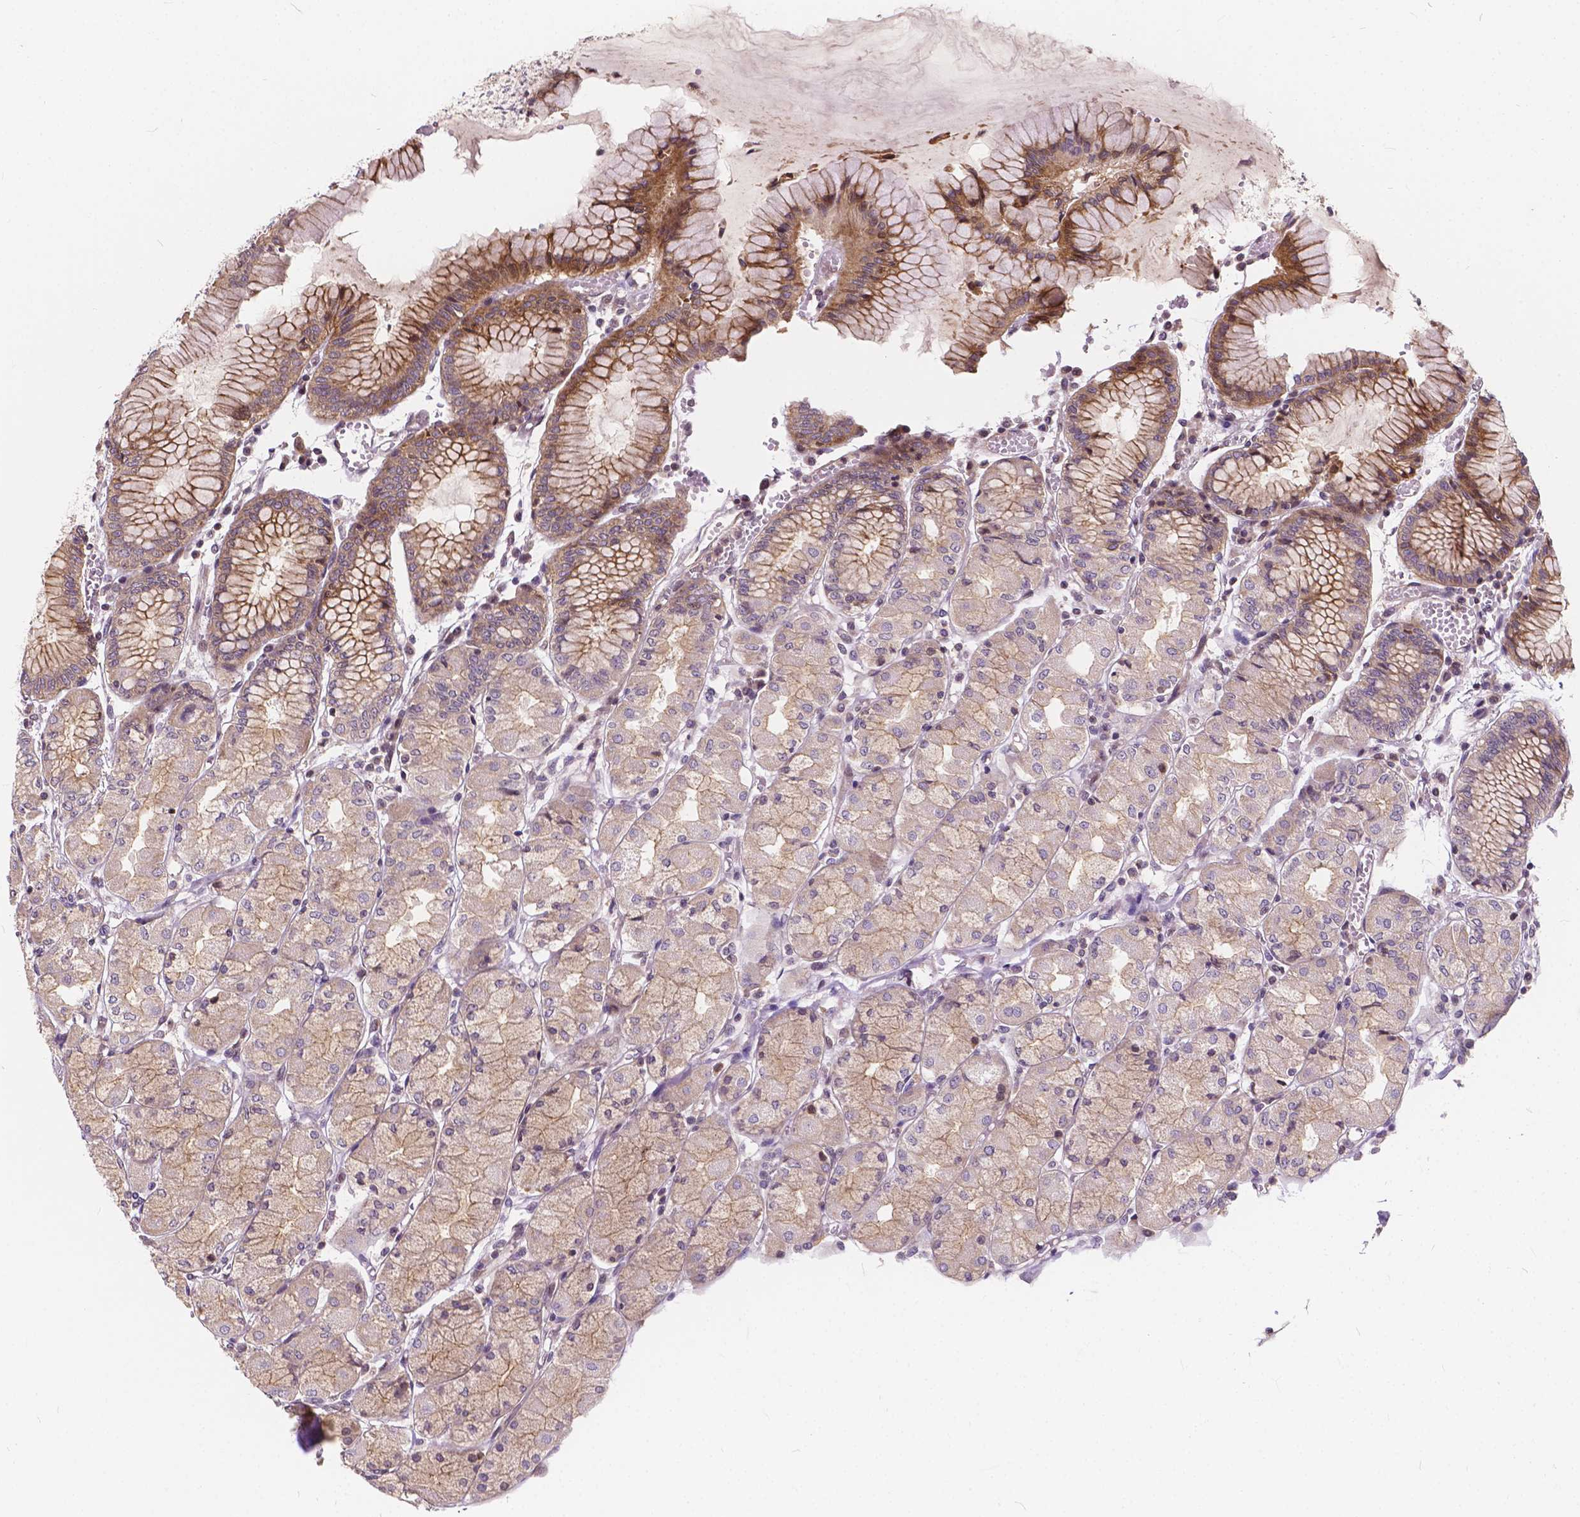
{"staining": {"intensity": "moderate", "quantity": ">75%", "location": "cytoplasmic/membranous"}, "tissue": "stomach", "cell_type": "Glandular cells", "image_type": "normal", "snomed": [{"axis": "morphology", "description": "Normal tissue, NOS"}, {"axis": "topography", "description": "Stomach, upper"}], "caption": "Unremarkable stomach demonstrates moderate cytoplasmic/membranous staining in approximately >75% of glandular cells, visualized by immunohistochemistry. (Stains: DAB in brown, nuclei in blue, Microscopy: brightfield microscopy at high magnification).", "gene": "INPP5E", "patient": {"sex": "male", "age": 69}}